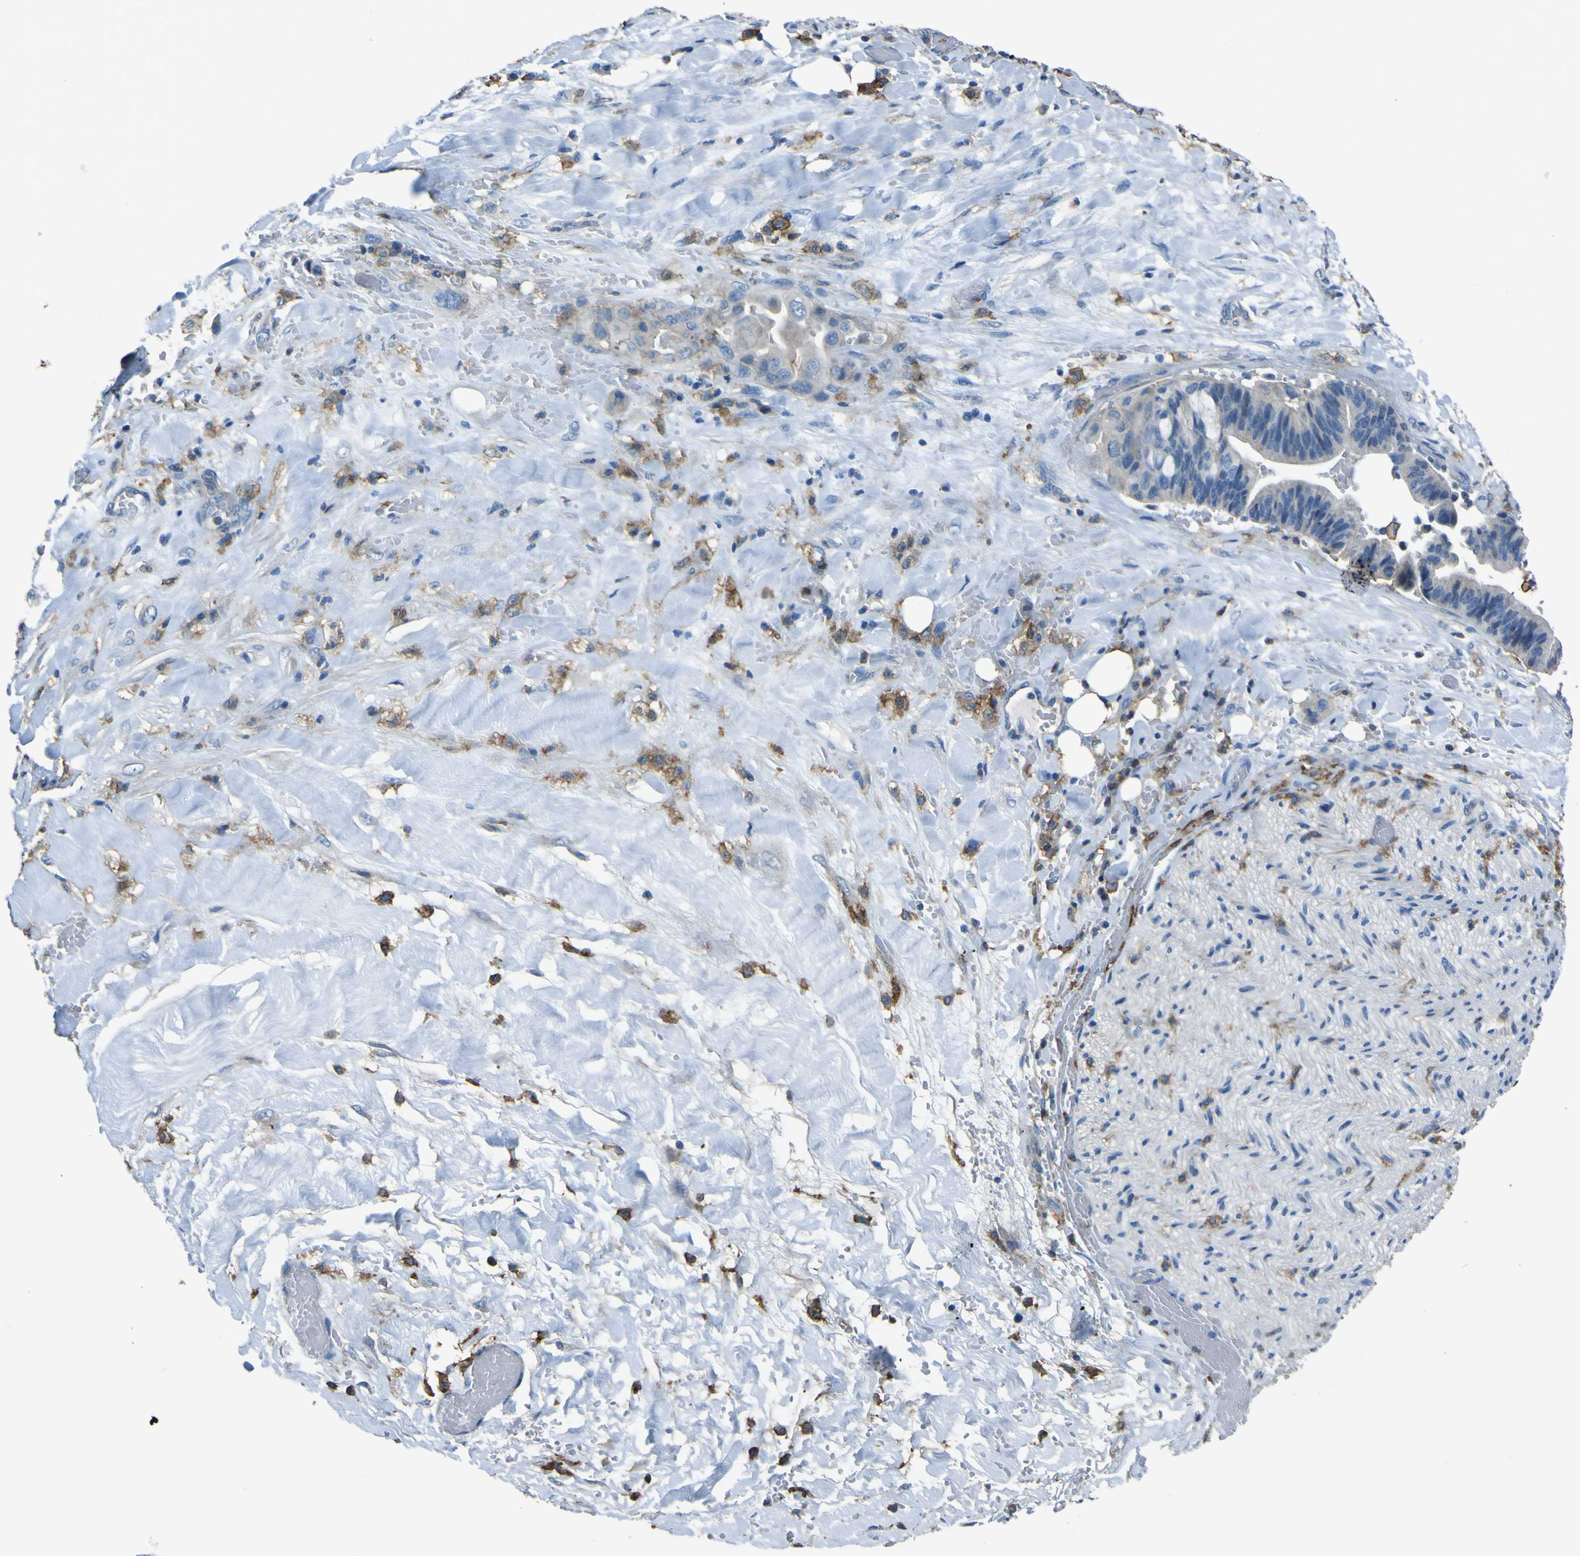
{"staining": {"intensity": "negative", "quantity": "none", "location": "none"}, "tissue": "liver cancer", "cell_type": "Tumor cells", "image_type": "cancer", "snomed": [{"axis": "morphology", "description": "Cholangiocarcinoma"}, {"axis": "topography", "description": "Liver"}], "caption": "Immunohistochemistry (IHC) histopathology image of neoplastic tissue: human liver cholangiocarcinoma stained with DAB reveals no significant protein staining in tumor cells.", "gene": "LAIR1", "patient": {"sex": "female", "age": 61}}